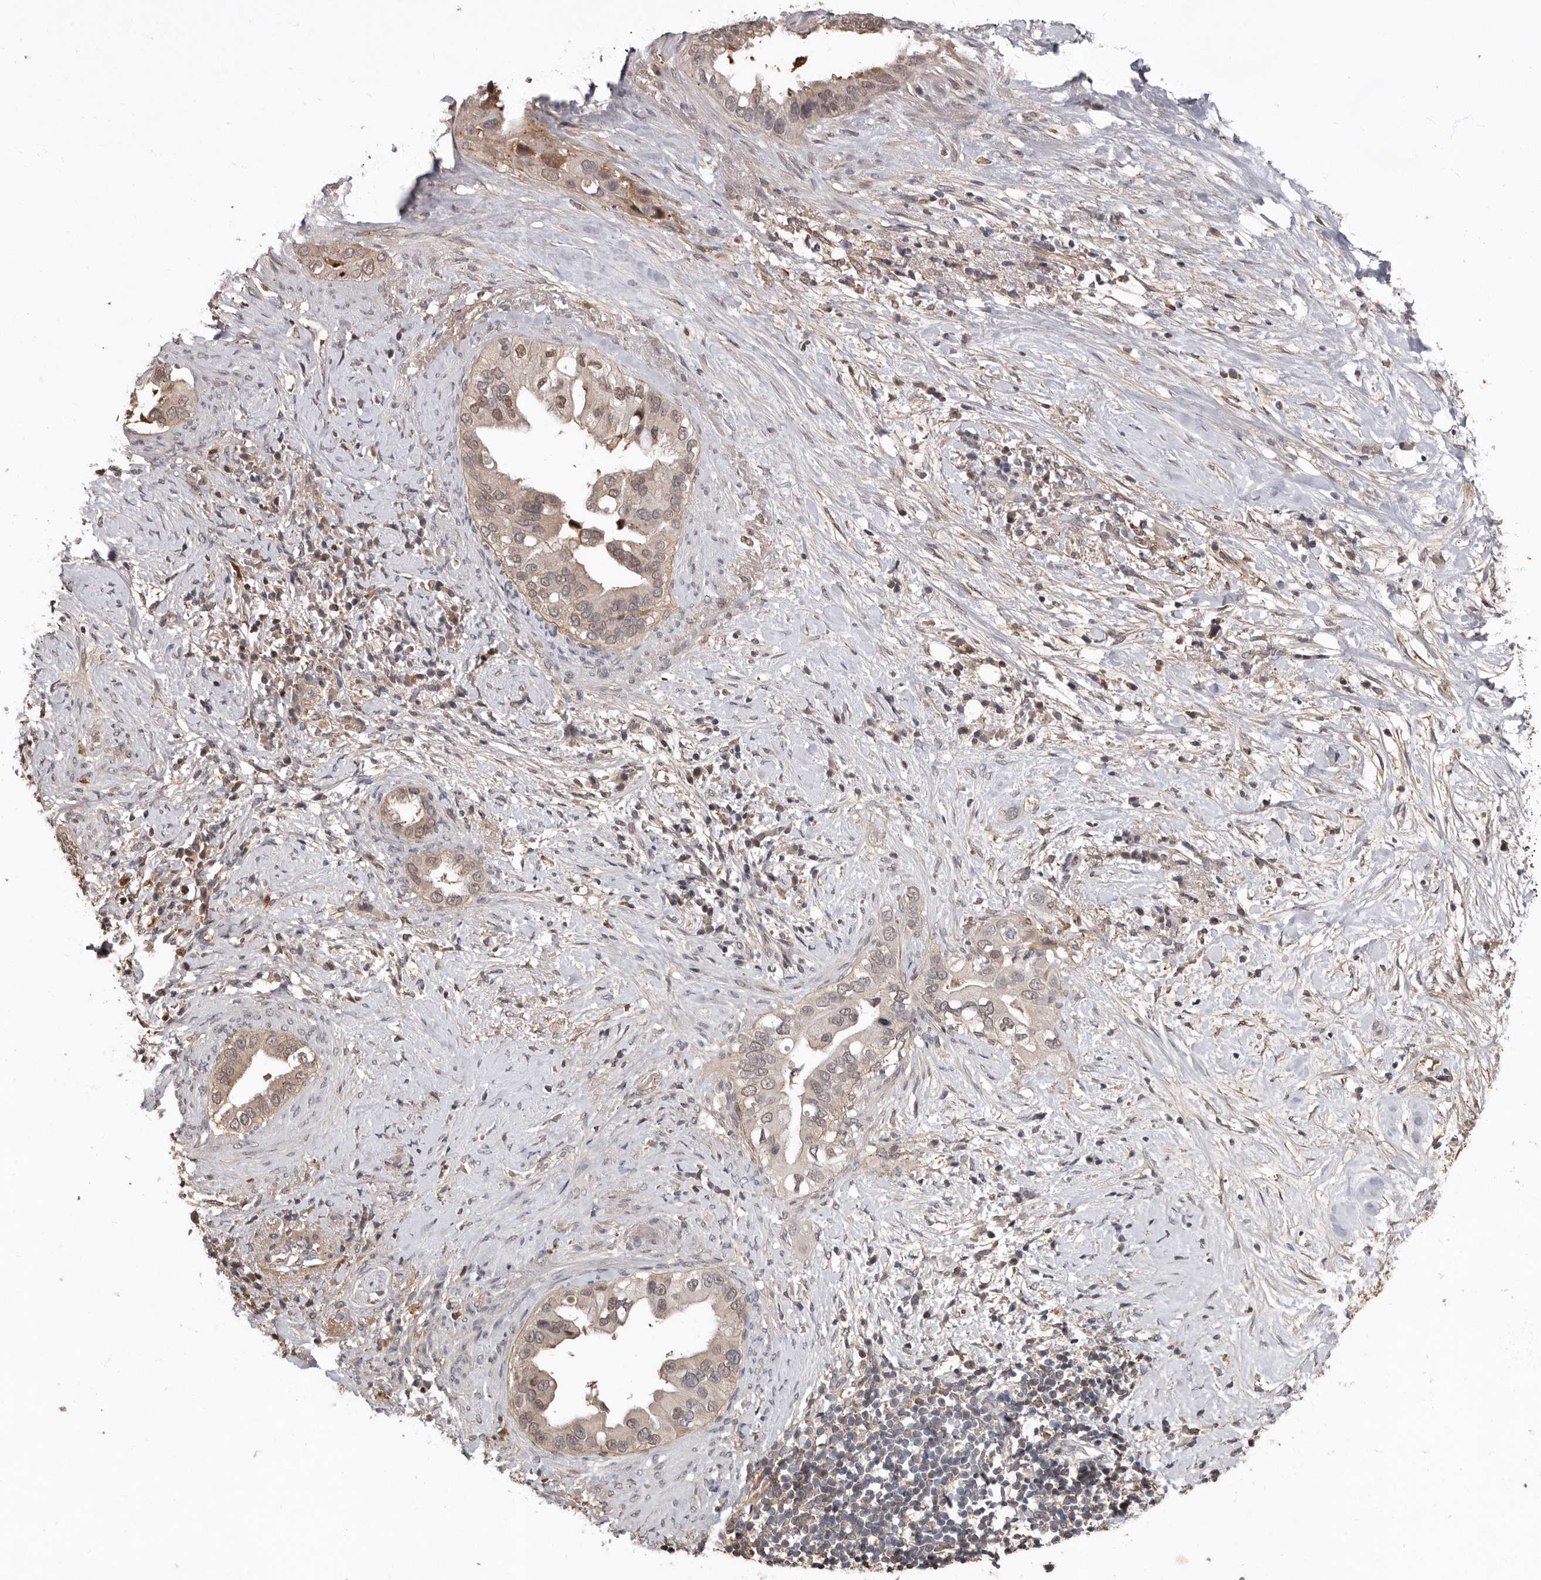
{"staining": {"intensity": "weak", "quantity": "25%-75%", "location": "cytoplasmic/membranous,nuclear"}, "tissue": "pancreatic cancer", "cell_type": "Tumor cells", "image_type": "cancer", "snomed": [{"axis": "morphology", "description": "Inflammation, NOS"}, {"axis": "morphology", "description": "Adenocarcinoma, NOS"}, {"axis": "topography", "description": "Pancreas"}], "caption": "Protein staining of pancreatic cancer tissue shows weak cytoplasmic/membranous and nuclear expression in about 25%-75% of tumor cells.", "gene": "LRGUK", "patient": {"sex": "female", "age": 56}}